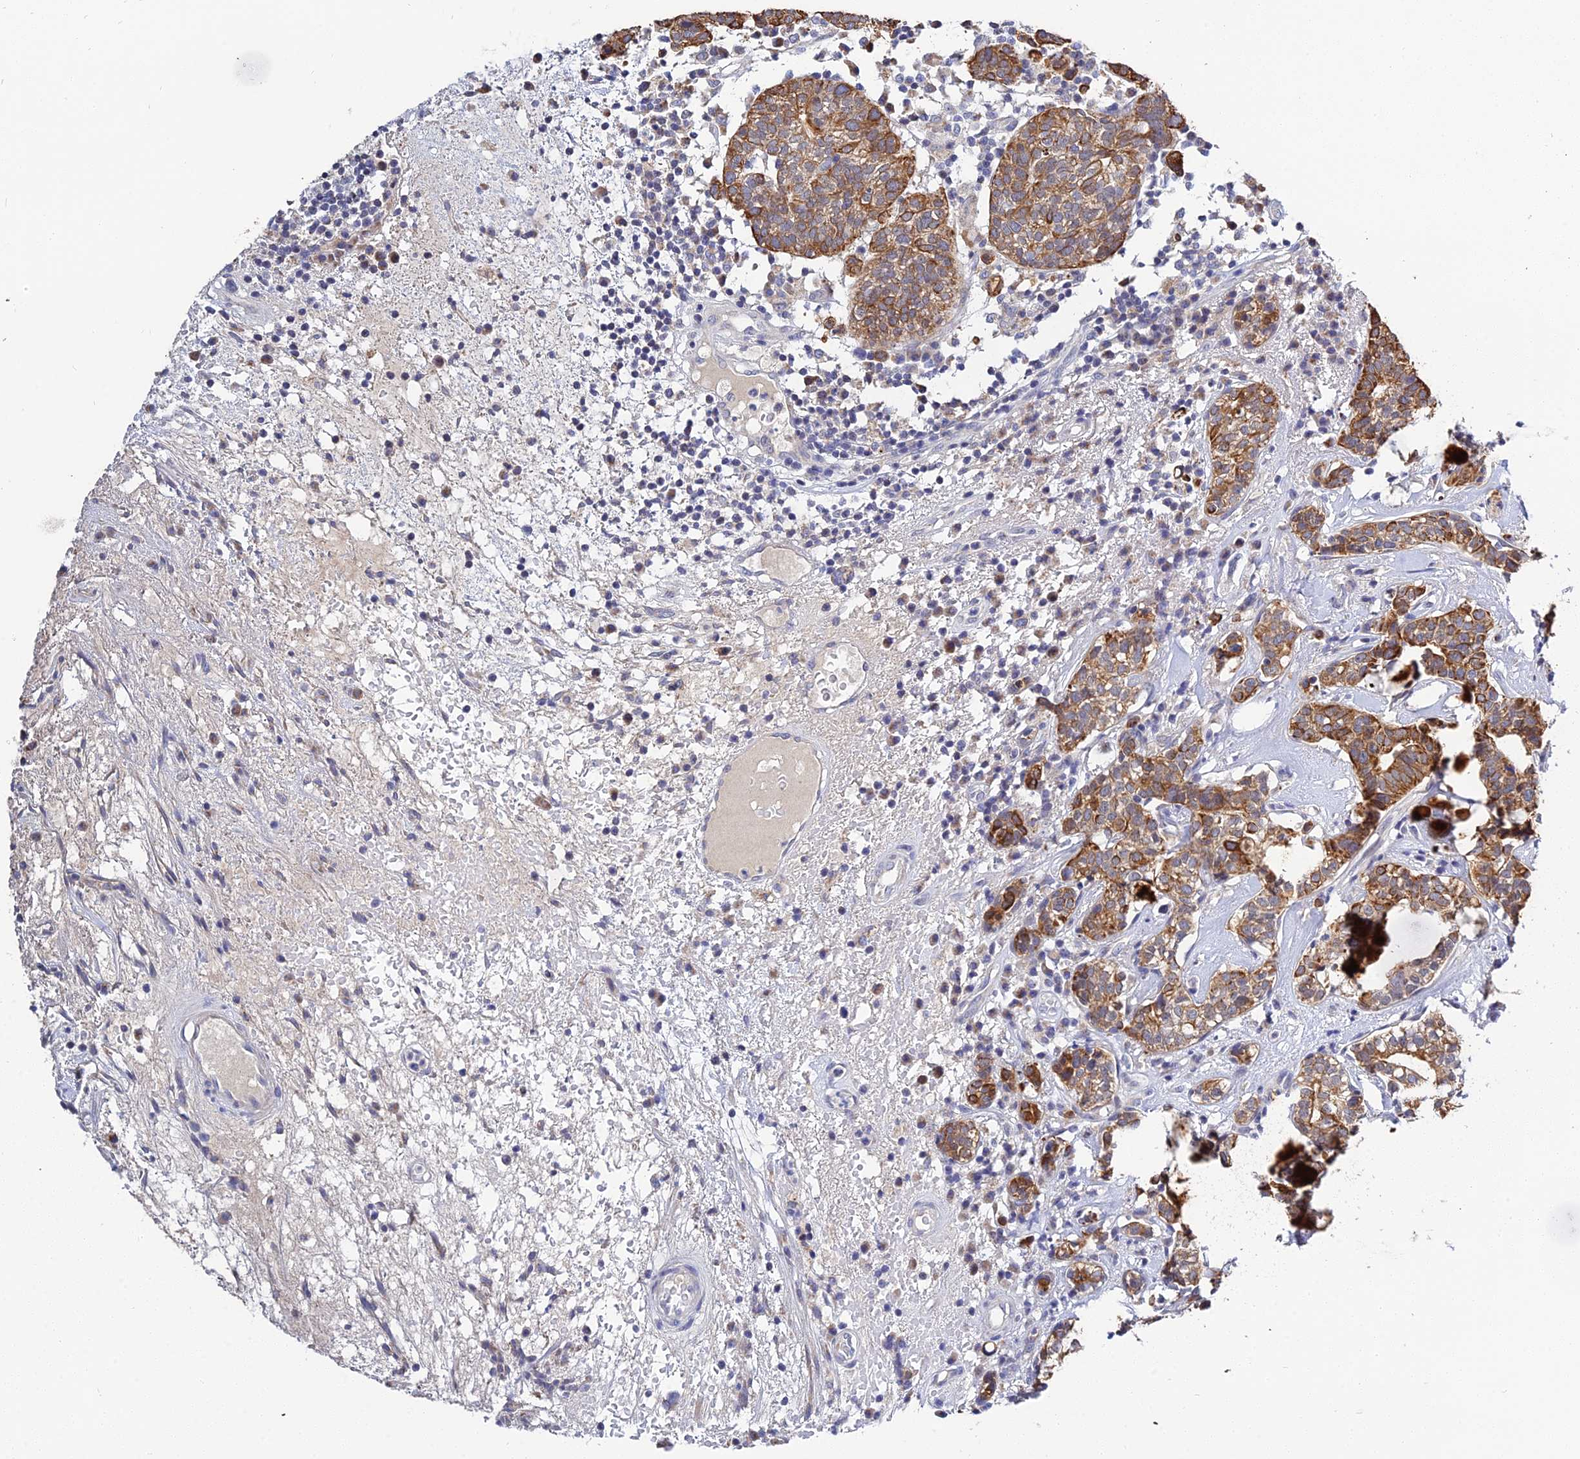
{"staining": {"intensity": "moderate", "quantity": ">75%", "location": "cytoplasmic/membranous"}, "tissue": "head and neck cancer", "cell_type": "Tumor cells", "image_type": "cancer", "snomed": [{"axis": "morphology", "description": "Adenocarcinoma, NOS"}, {"axis": "topography", "description": "Salivary gland"}, {"axis": "topography", "description": "Head-Neck"}], "caption": "Head and neck cancer stained with immunohistochemistry (IHC) displays moderate cytoplasmic/membranous staining in approximately >75% of tumor cells.", "gene": "ZXDA", "patient": {"sex": "female", "age": 65}}